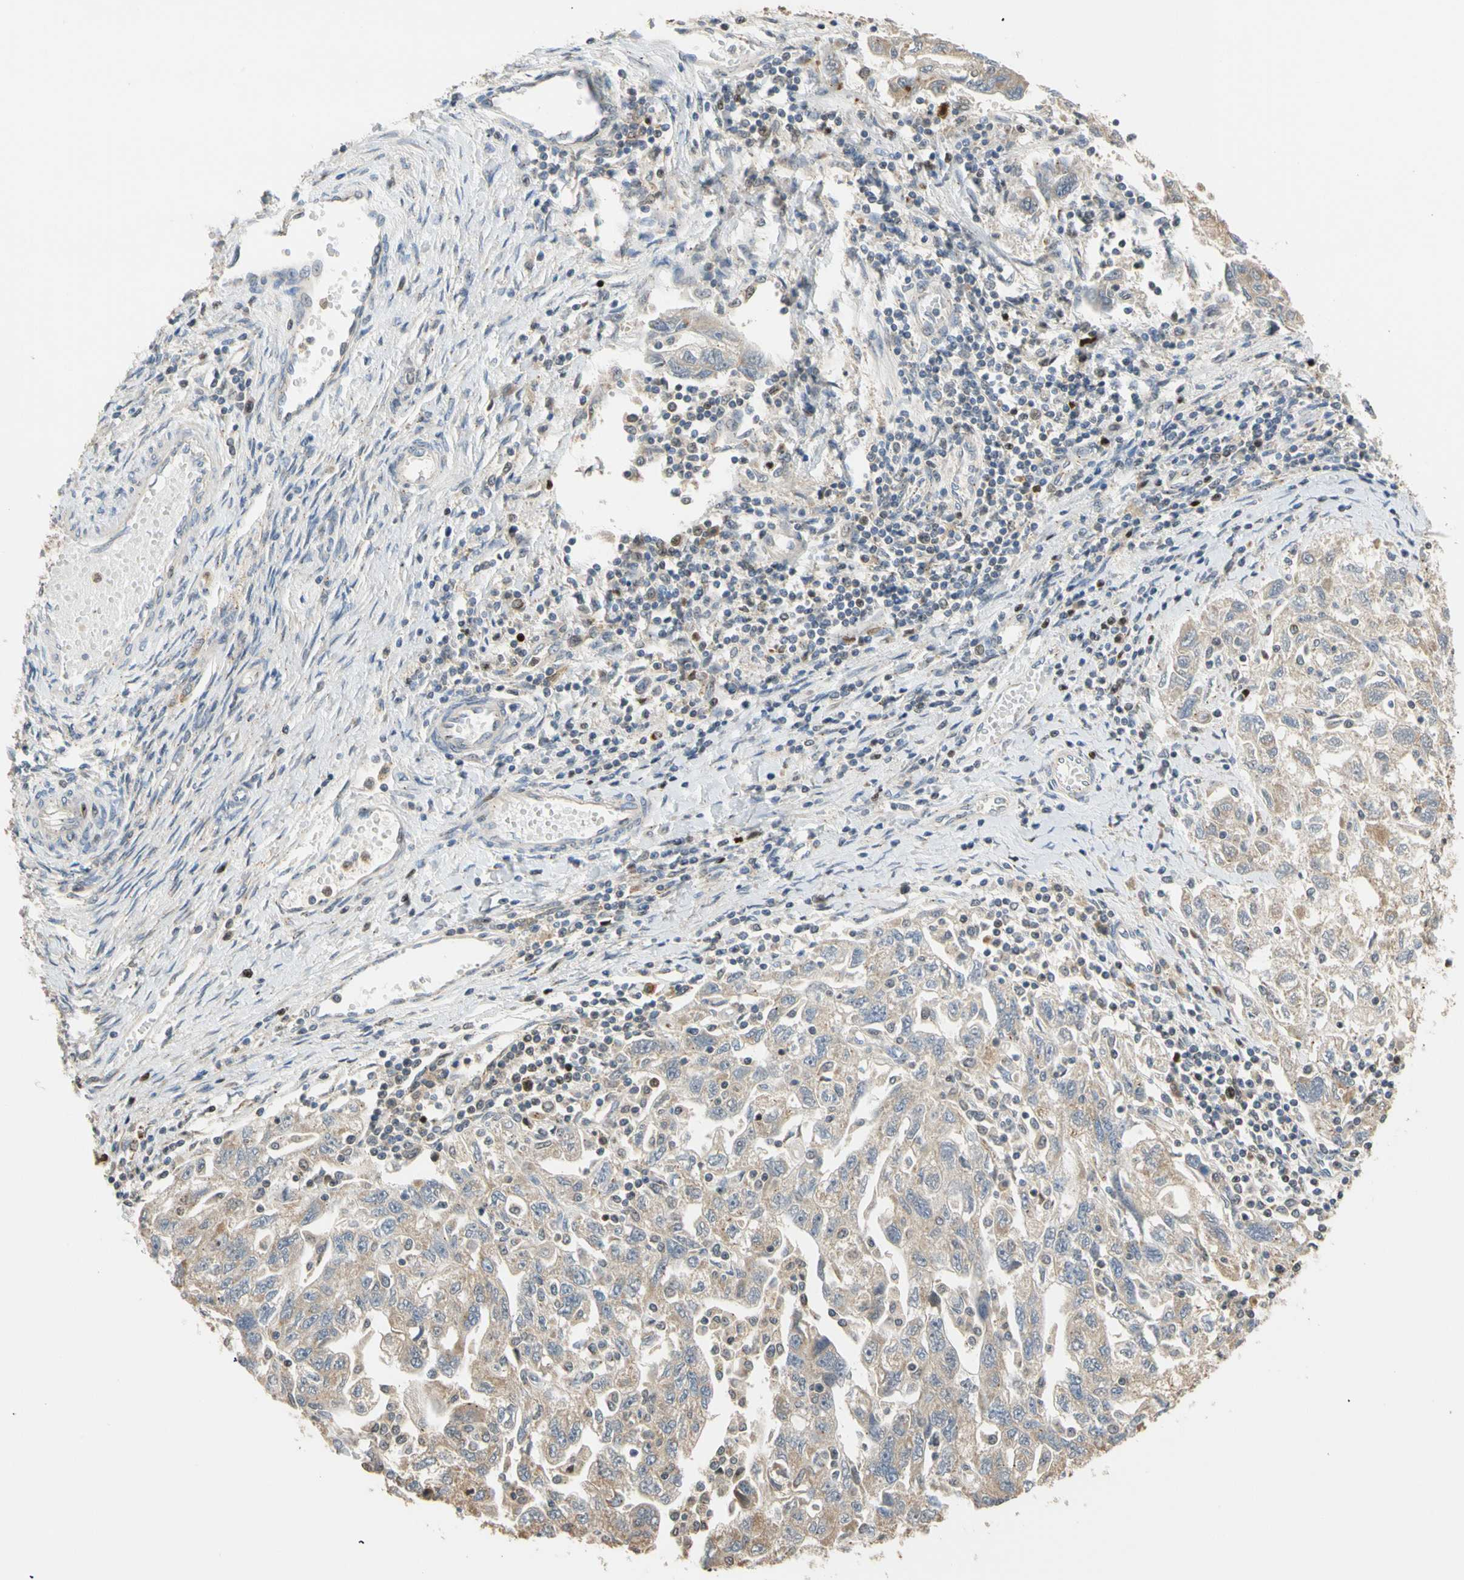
{"staining": {"intensity": "weak", "quantity": "25%-75%", "location": "cytoplasmic/membranous"}, "tissue": "ovarian cancer", "cell_type": "Tumor cells", "image_type": "cancer", "snomed": [{"axis": "morphology", "description": "Carcinoma, NOS"}, {"axis": "morphology", "description": "Cystadenocarcinoma, serous, NOS"}, {"axis": "topography", "description": "Ovary"}], "caption": "High-magnification brightfield microscopy of ovarian cancer (serous cystadenocarcinoma) stained with DAB (brown) and counterstained with hematoxylin (blue). tumor cells exhibit weak cytoplasmic/membranous expression is present in approximately25%-75% of cells.", "gene": "IP6K2", "patient": {"sex": "female", "age": 69}}